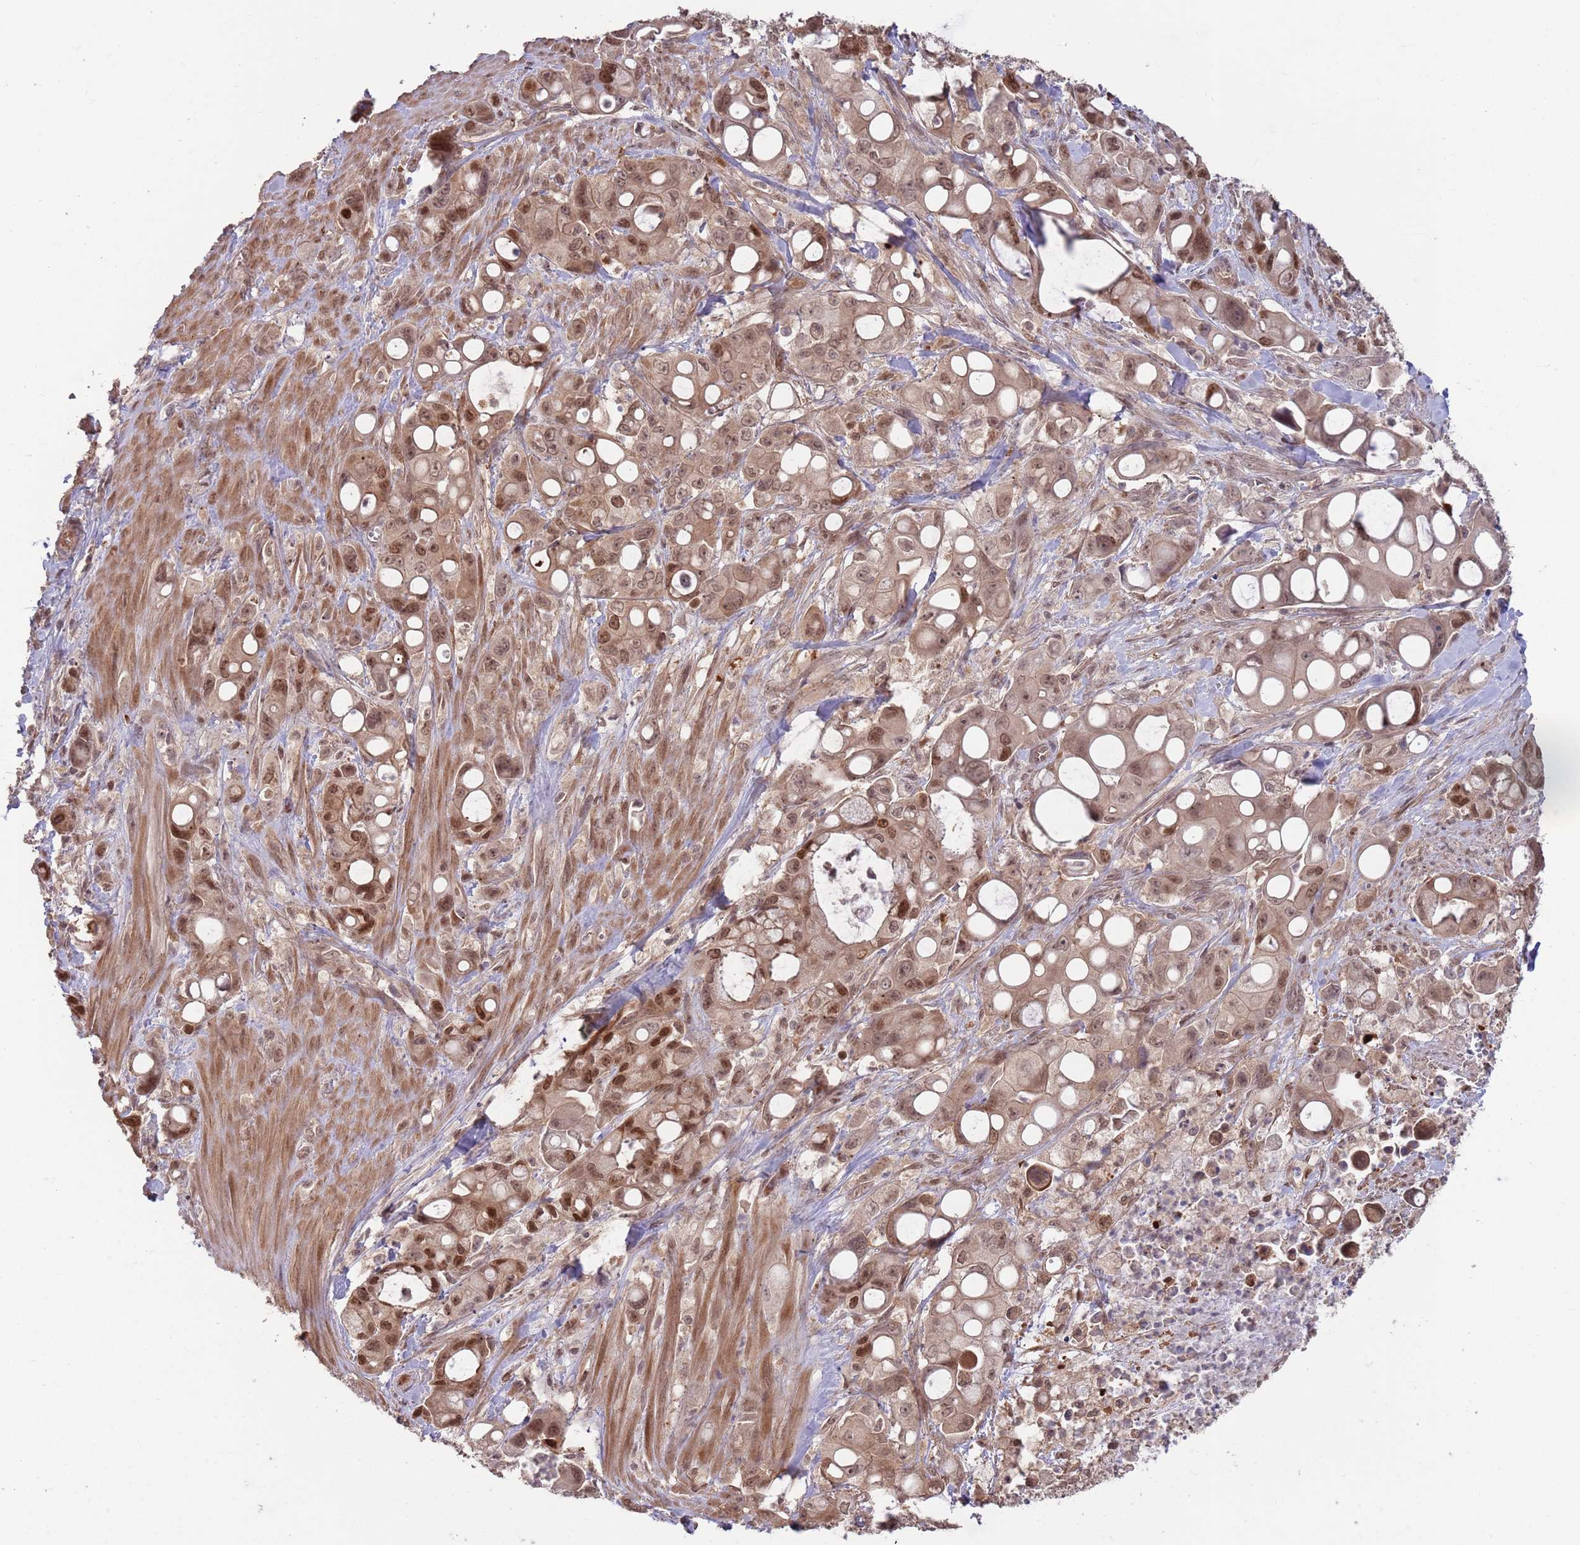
{"staining": {"intensity": "moderate", "quantity": ">75%", "location": "cytoplasmic/membranous,nuclear"}, "tissue": "pancreatic cancer", "cell_type": "Tumor cells", "image_type": "cancer", "snomed": [{"axis": "morphology", "description": "Adenocarcinoma, NOS"}, {"axis": "topography", "description": "Pancreas"}], "caption": "Tumor cells exhibit moderate cytoplasmic/membranous and nuclear staining in approximately >75% of cells in adenocarcinoma (pancreatic). (Brightfield microscopy of DAB IHC at high magnification).", "gene": "SALL1", "patient": {"sex": "male", "age": 68}}